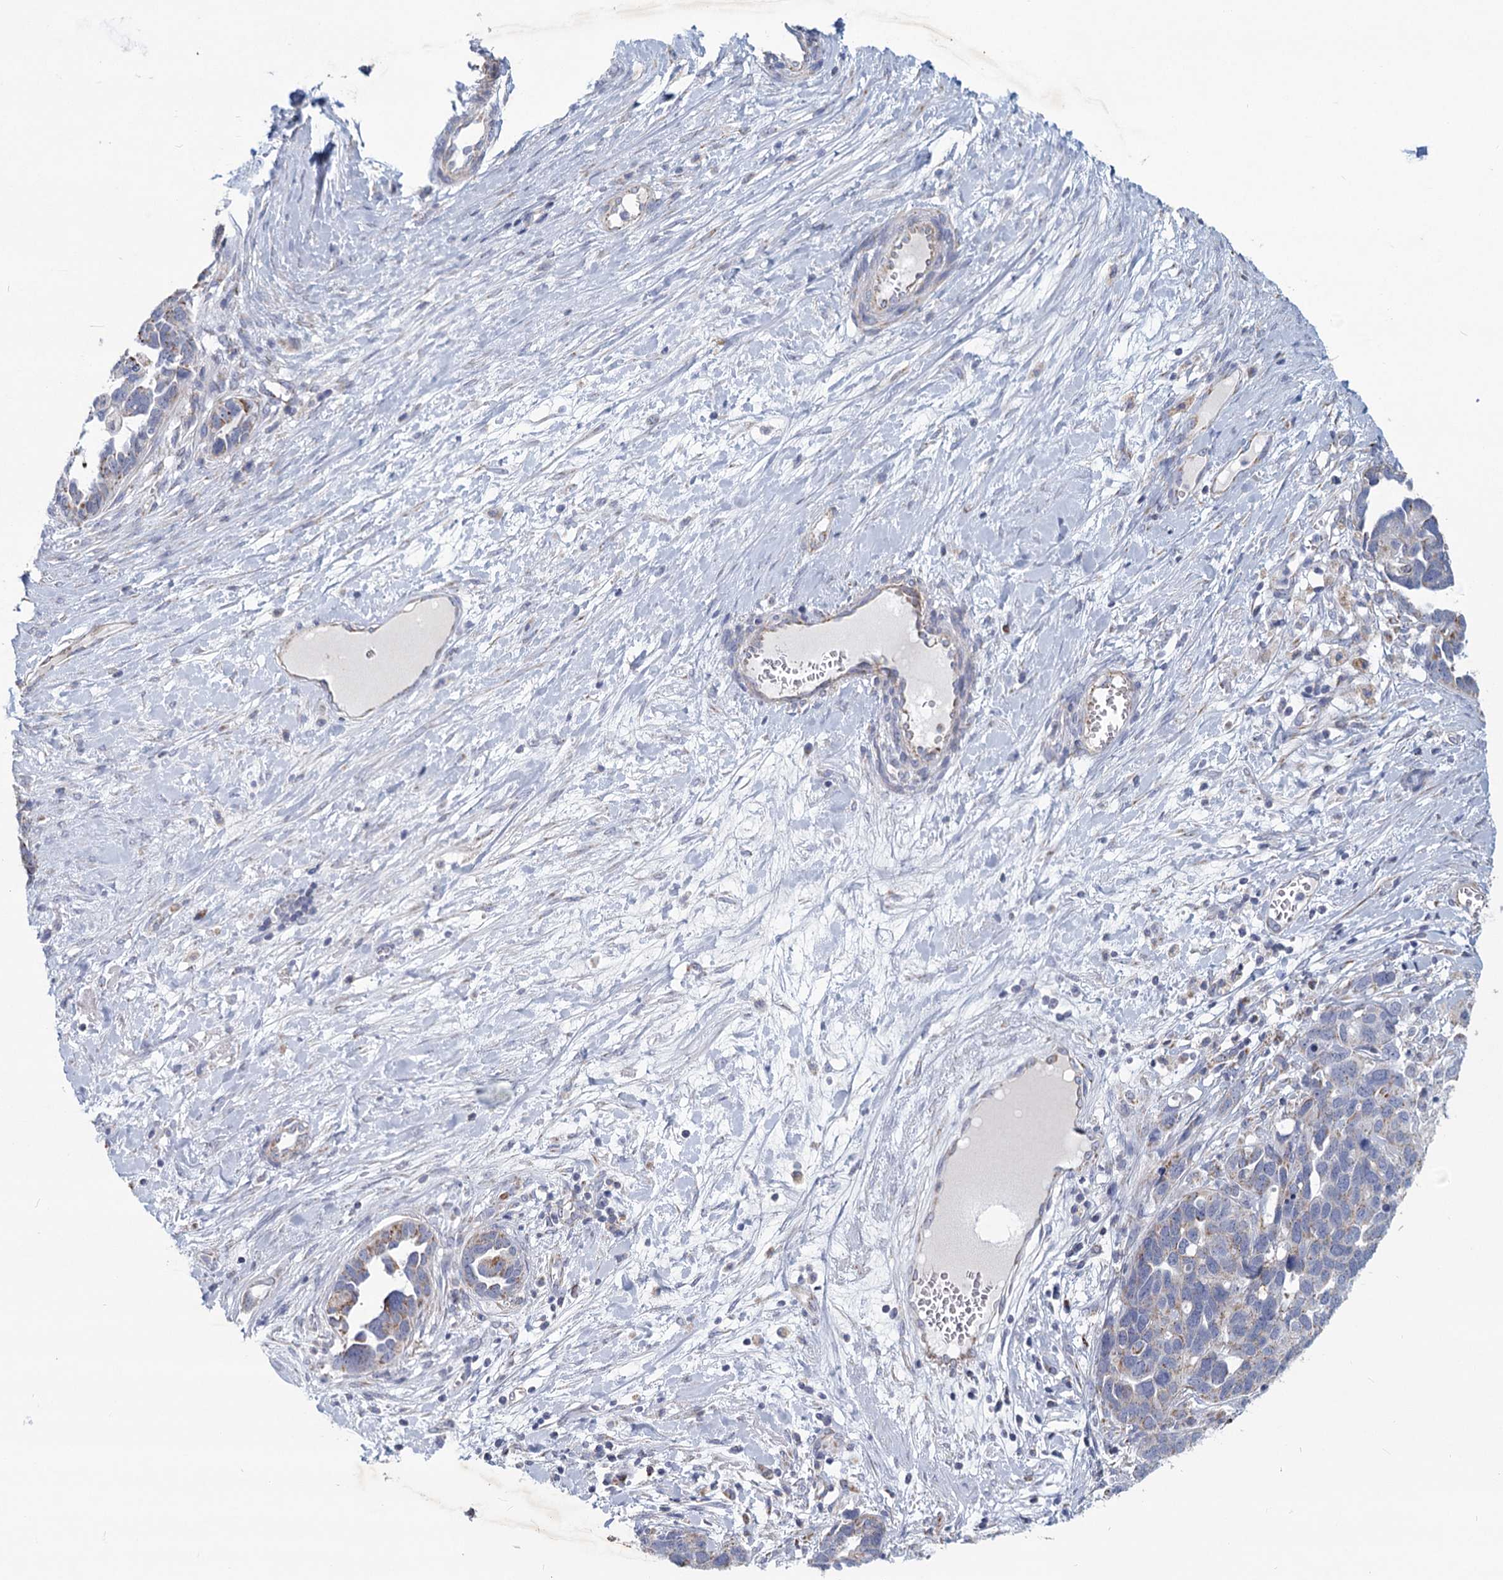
{"staining": {"intensity": "moderate", "quantity": "<25%", "location": "cytoplasmic/membranous"}, "tissue": "ovarian cancer", "cell_type": "Tumor cells", "image_type": "cancer", "snomed": [{"axis": "morphology", "description": "Cystadenocarcinoma, serous, NOS"}, {"axis": "topography", "description": "Ovary"}], "caption": "Human ovarian serous cystadenocarcinoma stained with a protein marker reveals moderate staining in tumor cells.", "gene": "NDUFC2", "patient": {"sex": "female", "age": 54}}